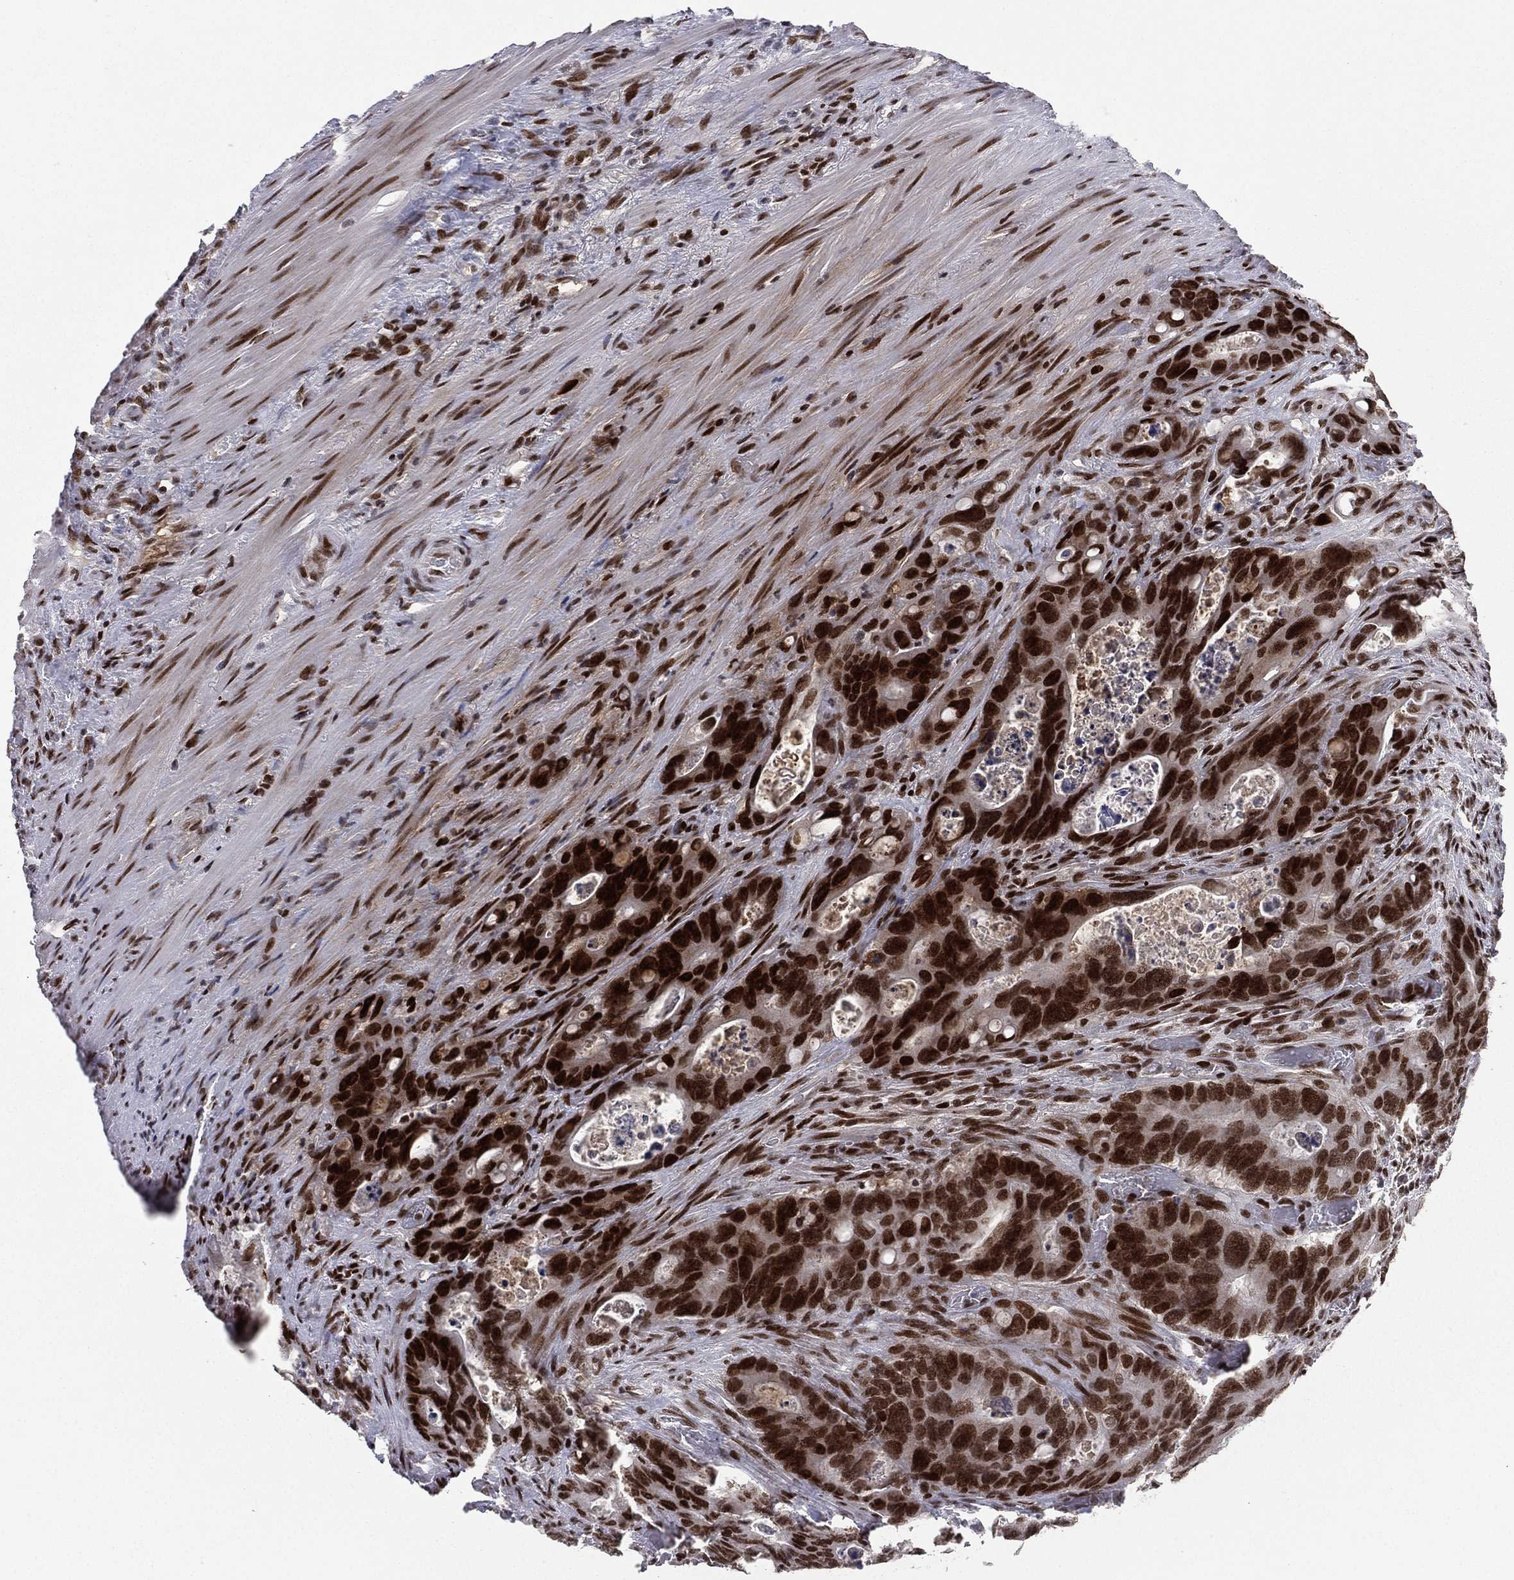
{"staining": {"intensity": "strong", "quantity": ">75%", "location": "nuclear"}, "tissue": "colorectal cancer", "cell_type": "Tumor cells", "image_type": "cancer", "snomed": [{"axis": "morphology", "description": "Adenocarcinoma, NOS"}, {"axis": "topography", "description": "Rectum"}], "caption": "Colorectal cancer (adenocarcinoma) stained with DAB (3,3'-diaminobenzidine) immunohistochemistry exhibits high levels of strong nuclear positivity in about >75% of tumor cells.", "gene": "RTF1", "patient": {"sex": "male", "age": 64}}